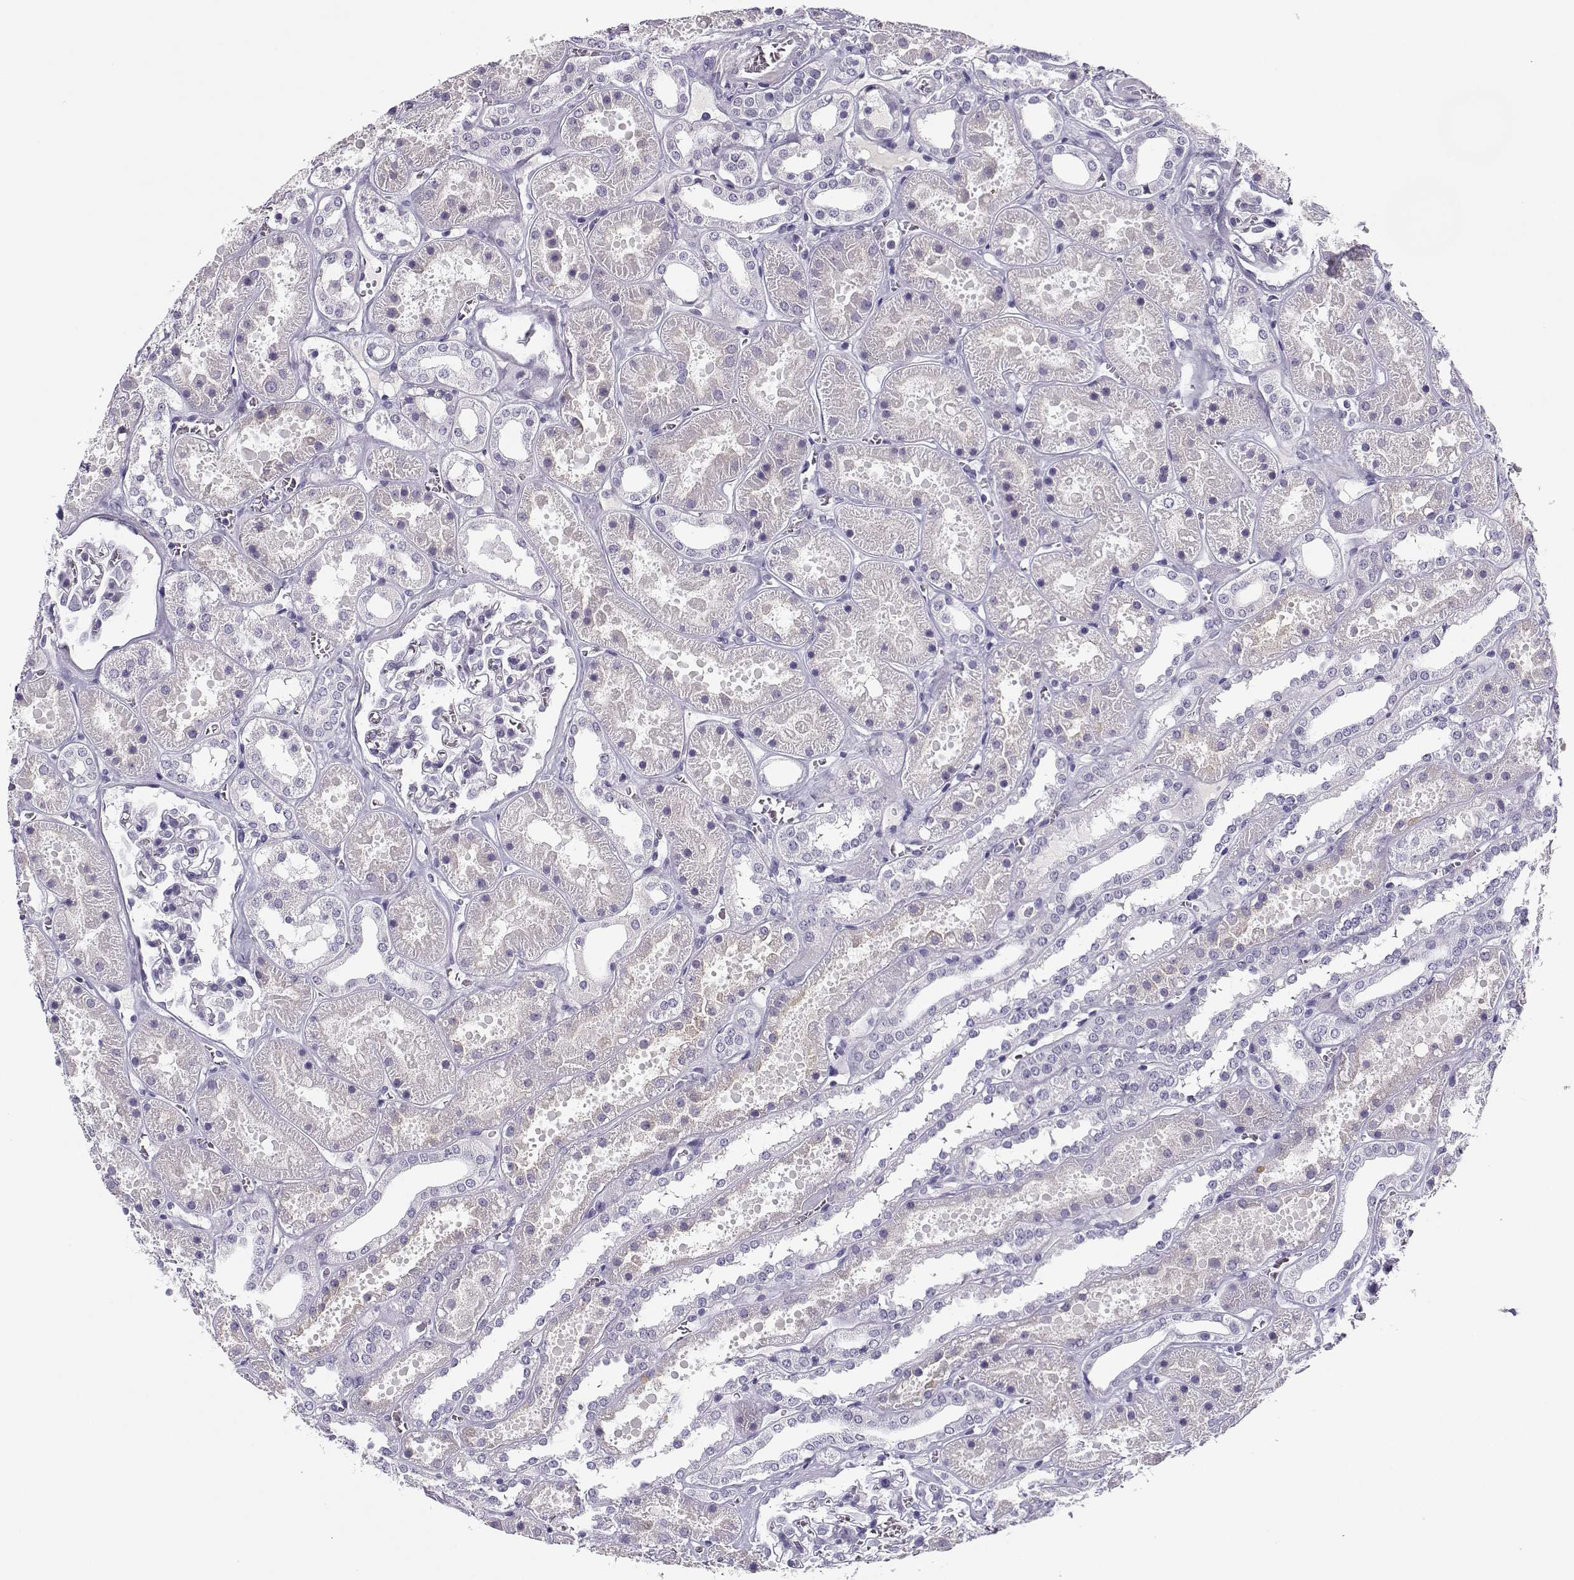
{"staining": {"intensity": "negative", "quantity": "none", "location": "none"}, "tissue": "kidney", "cell_type": "Cells in glomeruli", "image_type": "normal", "snomed": [{"axis": "morphology", "description": "Normal tissue, NOS"}, {"axis": "topography", "description": "Kidney"}], "caption": "Cells in glomeruli show no significant expression in benign kidney. The staining is performed using DAB brown chromogen with nuclei counter-stained in using hematoxylin.", "gene": "CFAP77", "patient": {"sex": "female", "age": 41}}